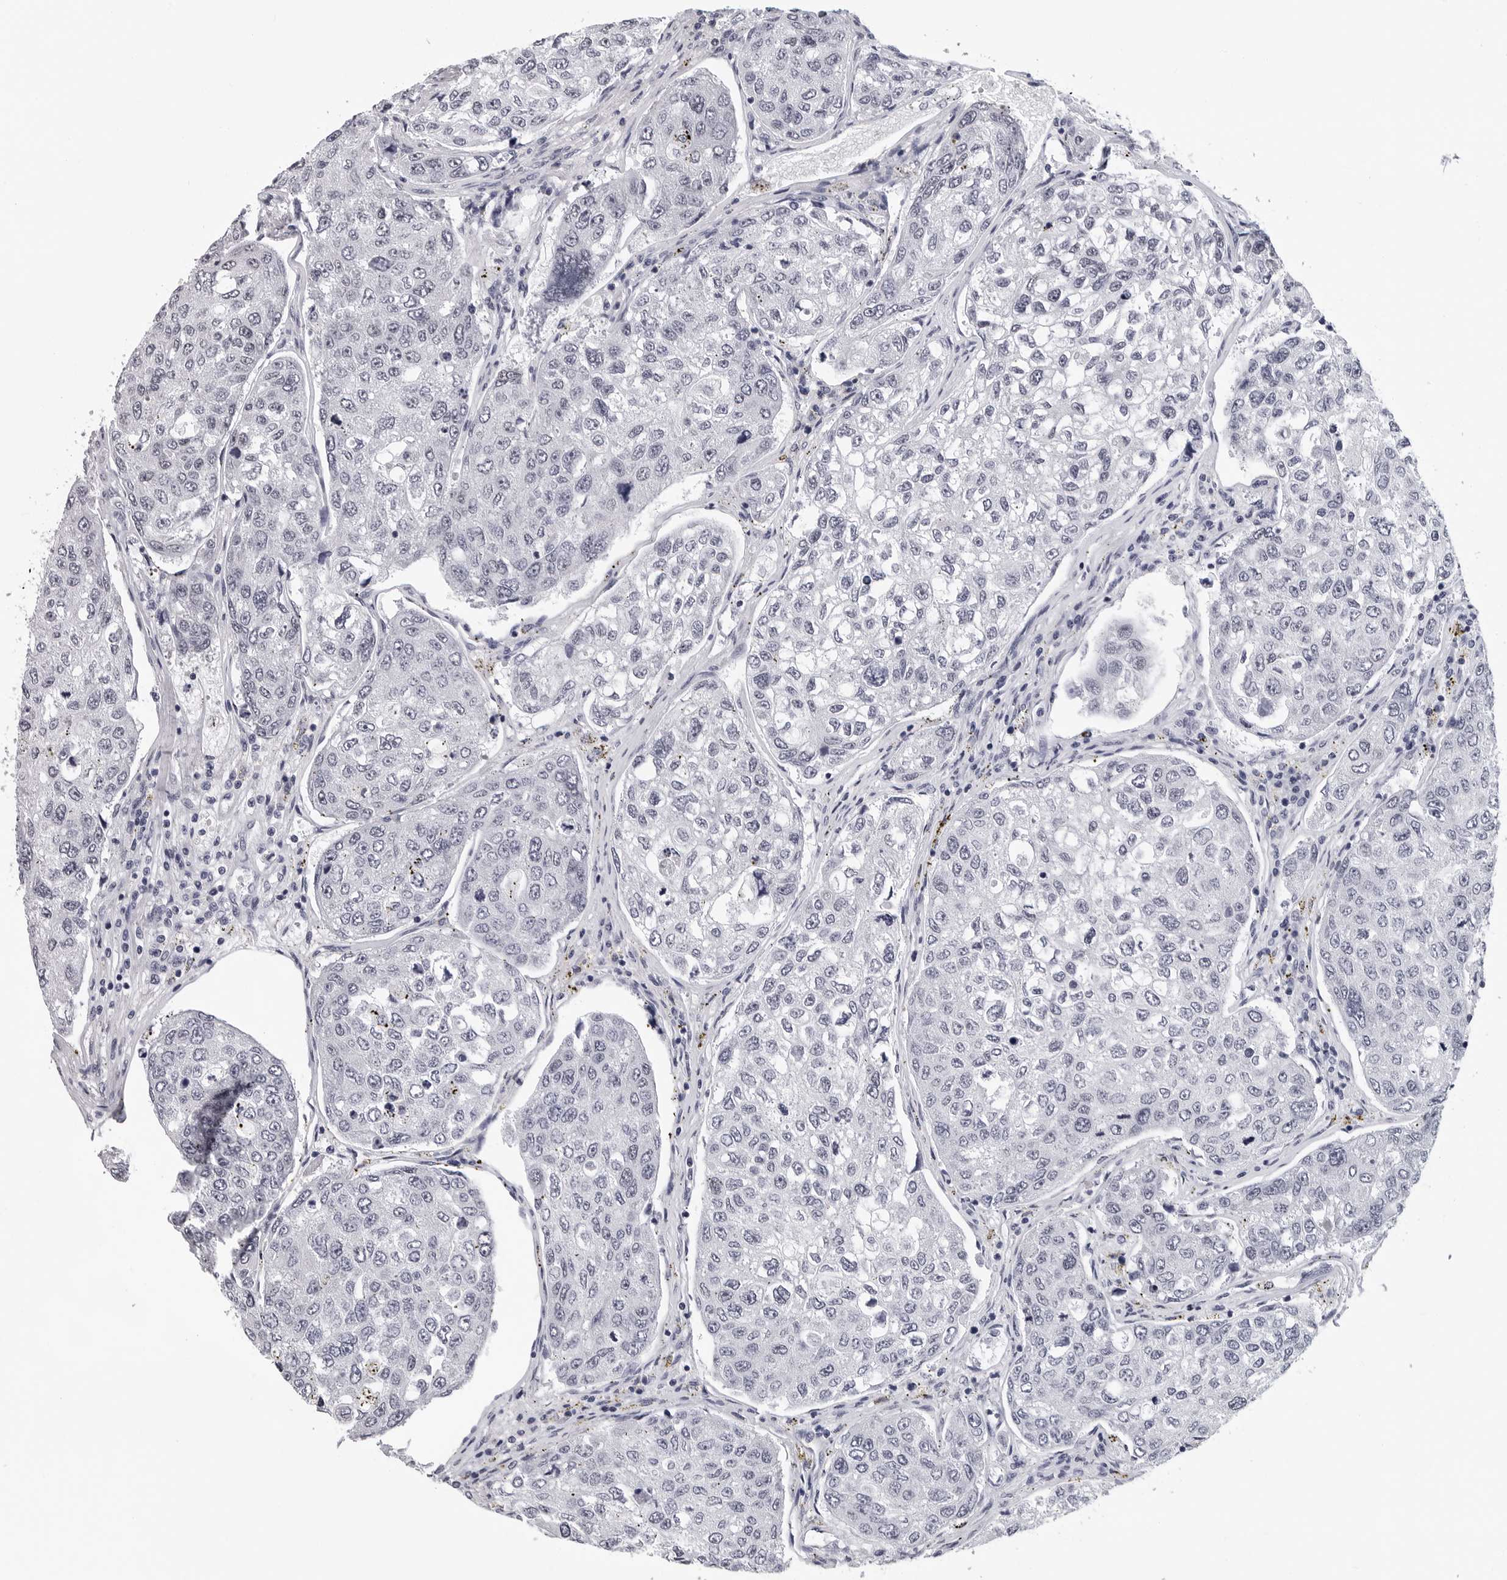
{"staining": {"intensity": "negative", "quantity": "none", "location": "none"}, "tissue": "urothelial cancer", "cell_type": "Tumor cells", "image_type": "cancer", "snomed": [{"axis": "morphology", "description": "Urothelial carcinoma, High grade"}, {"axis": "topography", "description": "Lymph node"}, {"axis": "topography", "description": "Urinary bladder"}], "caption": "Immunohistochemistry (IHC) photomicrograph of human urothelial cancer stained for a protein (brown), which shows no staining in tumor cells.", "gene": "GNL2", "patient": {"sex": "male", "age": 51}}